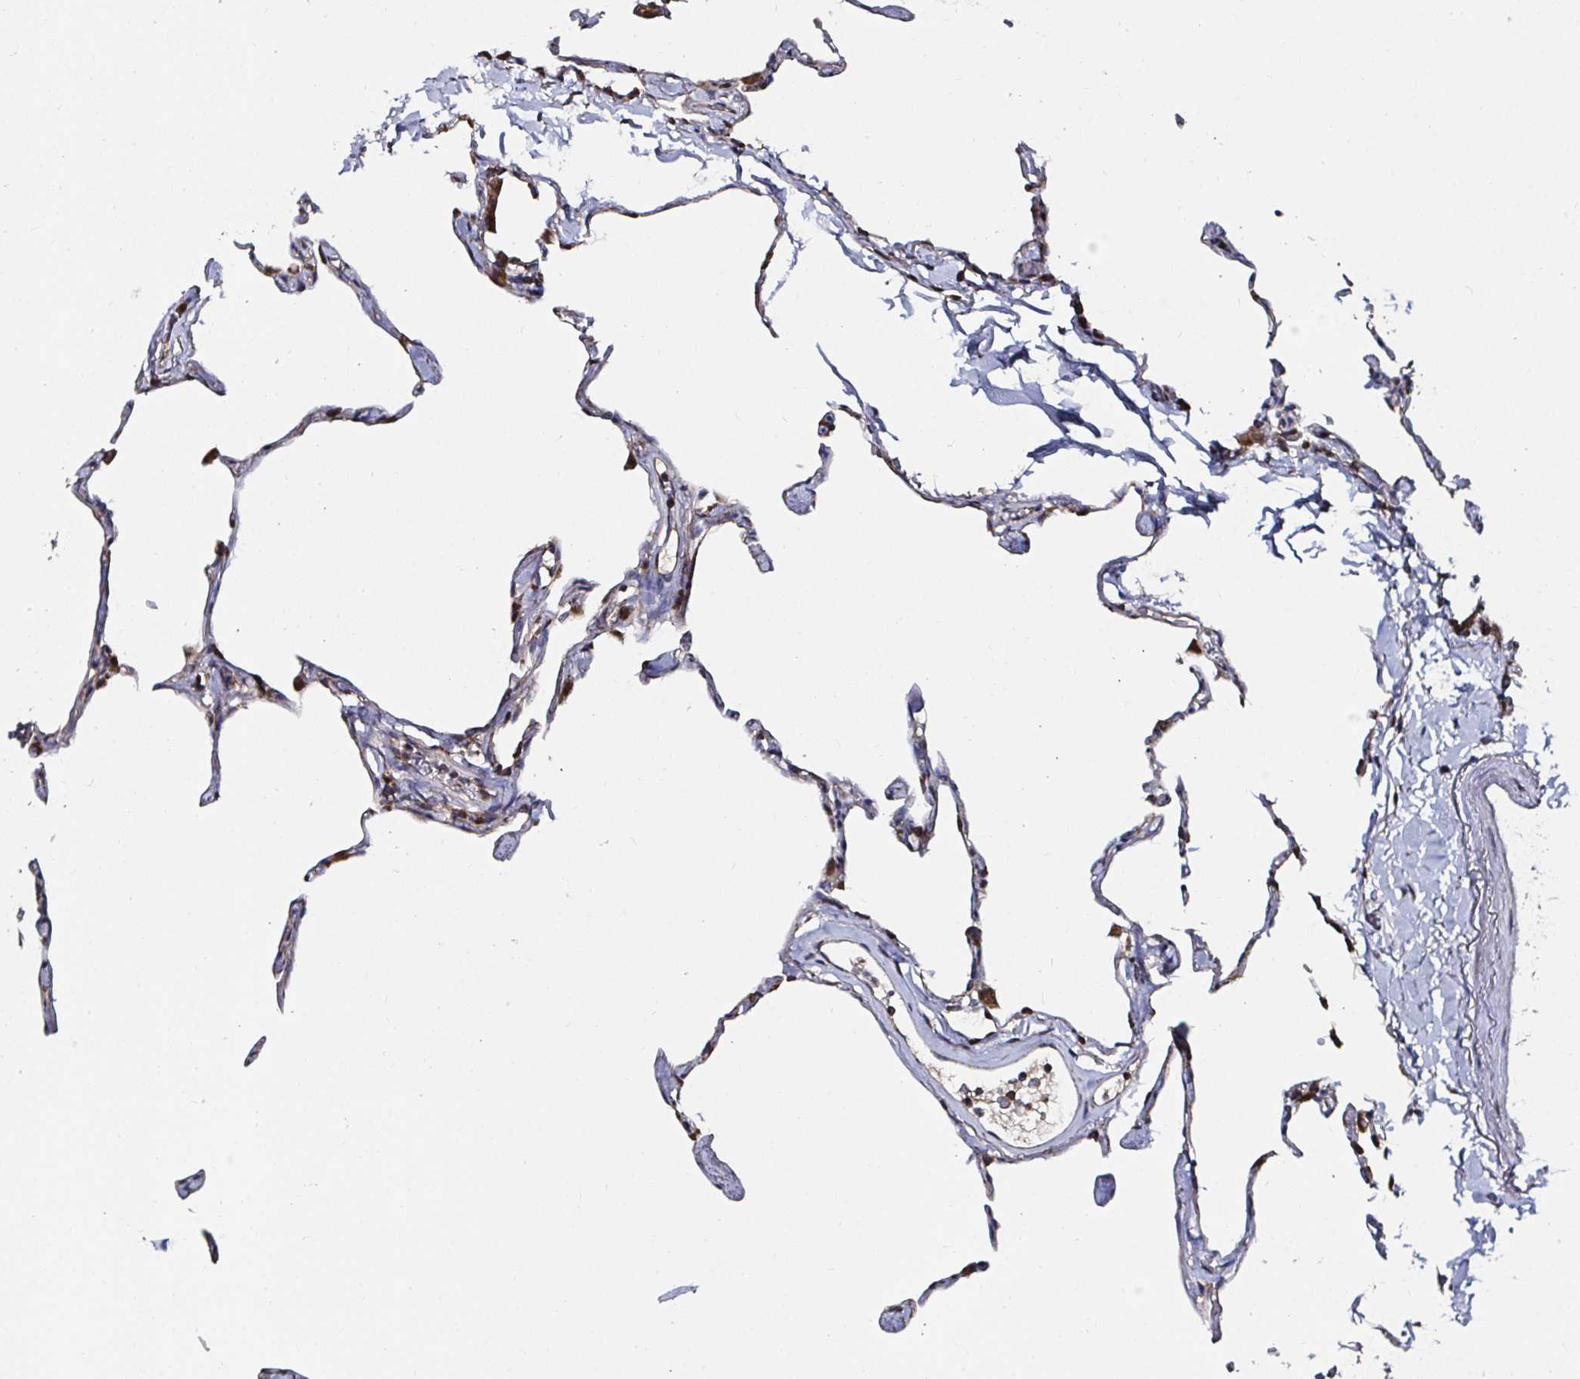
{"staining": {"intensity": "moderate", "quantity": "<25%", "location": "cytoplasmic/membranous"}, "tissue": "lung", "cell_type": "Alveolar cells", "image_type": "normal", "snomed": [{"axis": "morphology", "description": "Normal tissue, NOS"}, {"axis": "topography", "description": "Lung"}], "caption": "Alveolar cells show moderate cytoplasmic/membranous positivity in about <25% of cells in benign lung. The staining was performed using DAB to visualize the protein expression in brown, while the nuclei were stained in blue with hematoxylin (Magnification: 20x).", "gene": "ATAD3A", "patient": {"sex": "male", "age": 65}}